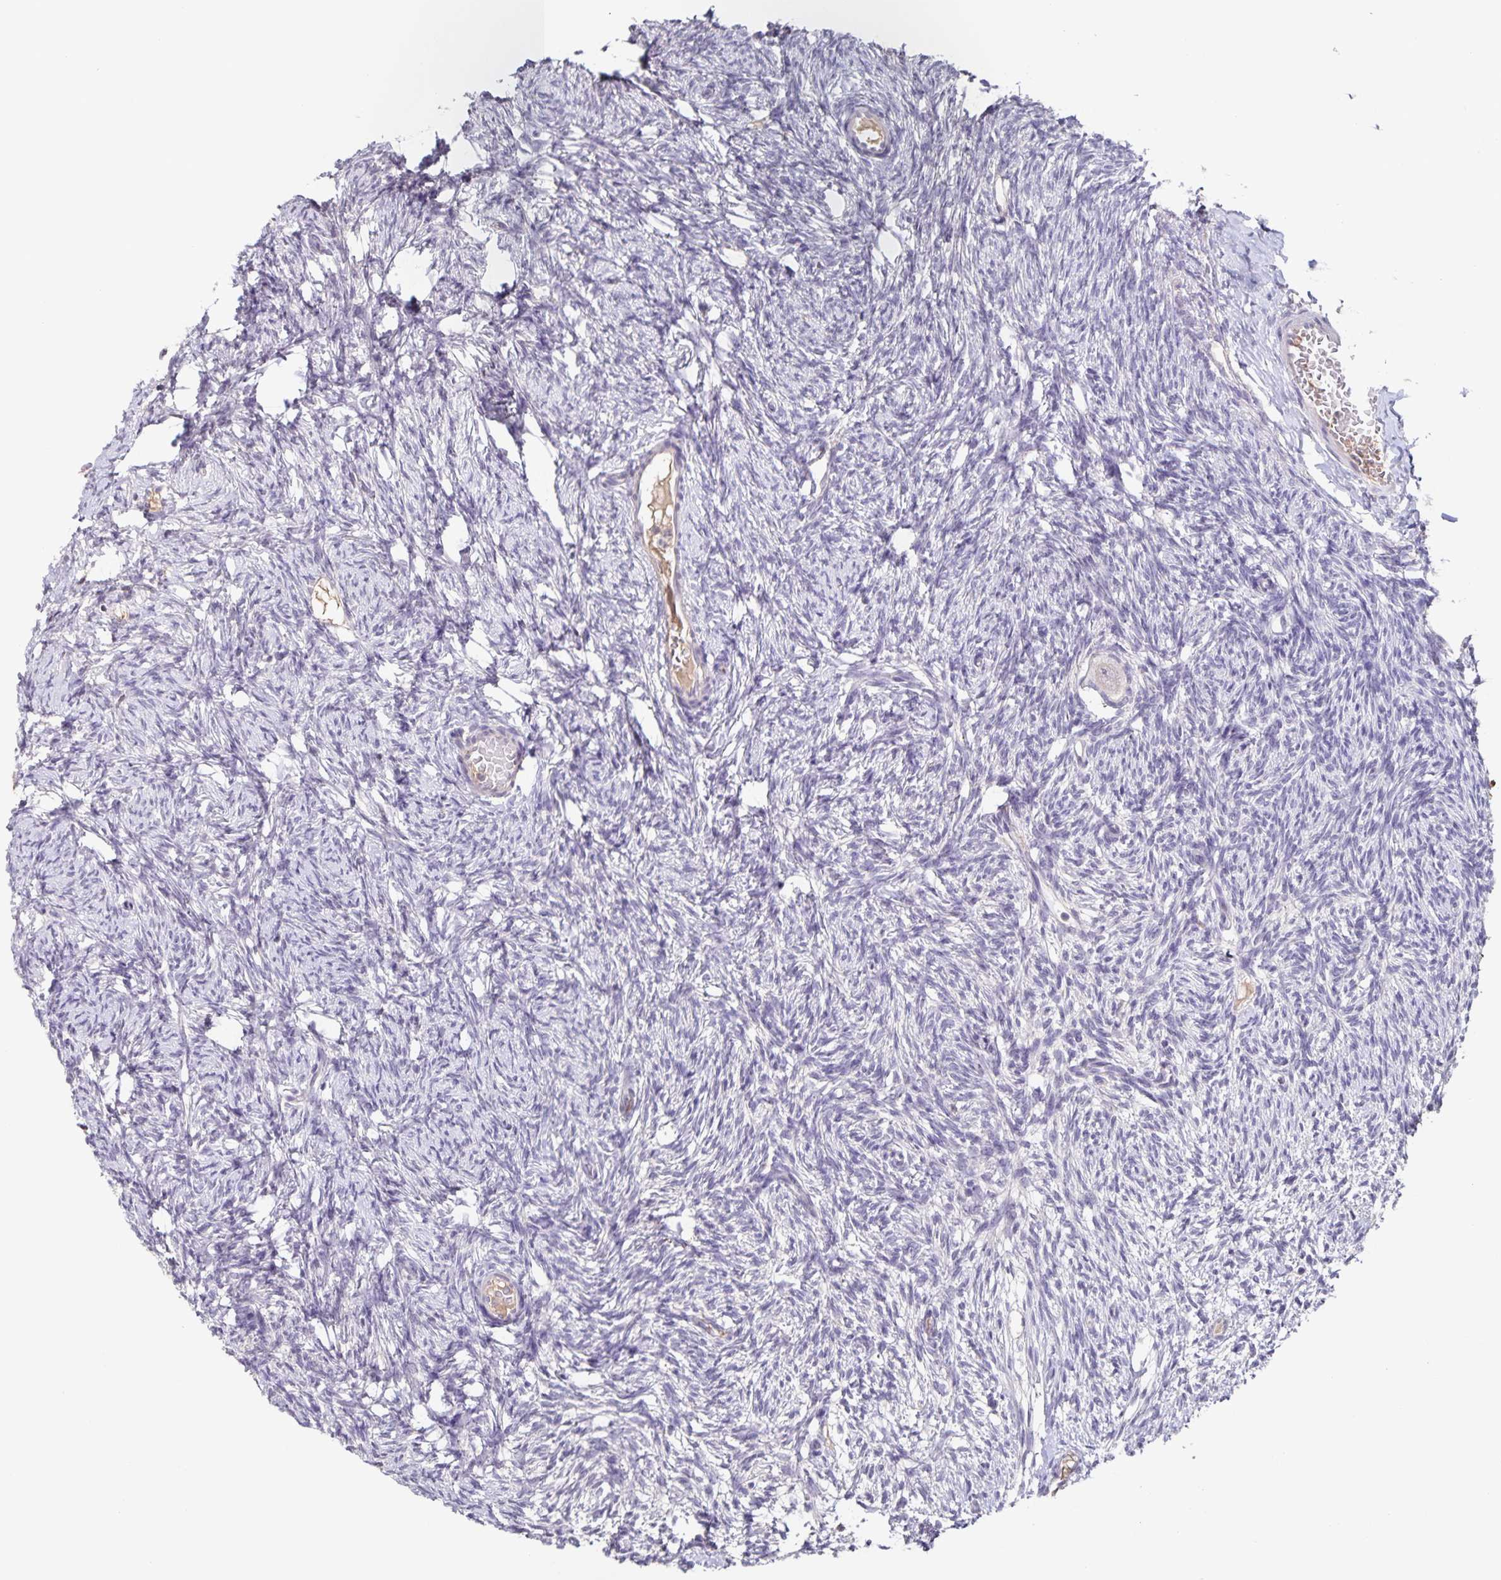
{"staining": {"intensity": "negative", "quantity": "none", "location": "none"}, "tissue": "ovary", "cell_type": "Follicle cells", "image_type": "normal", "snomed": [{"axis": "morphology", "description": "Normal tissue, NOS"}, {"axis": "topography", "description": "Ovary"}], "caption": "DAB immunohistochemical staining of unremarkable human ovary shows no significant expression in follicle cells.", "gene": "INSL5", "patient": {"sex": "female", "age": 33}}